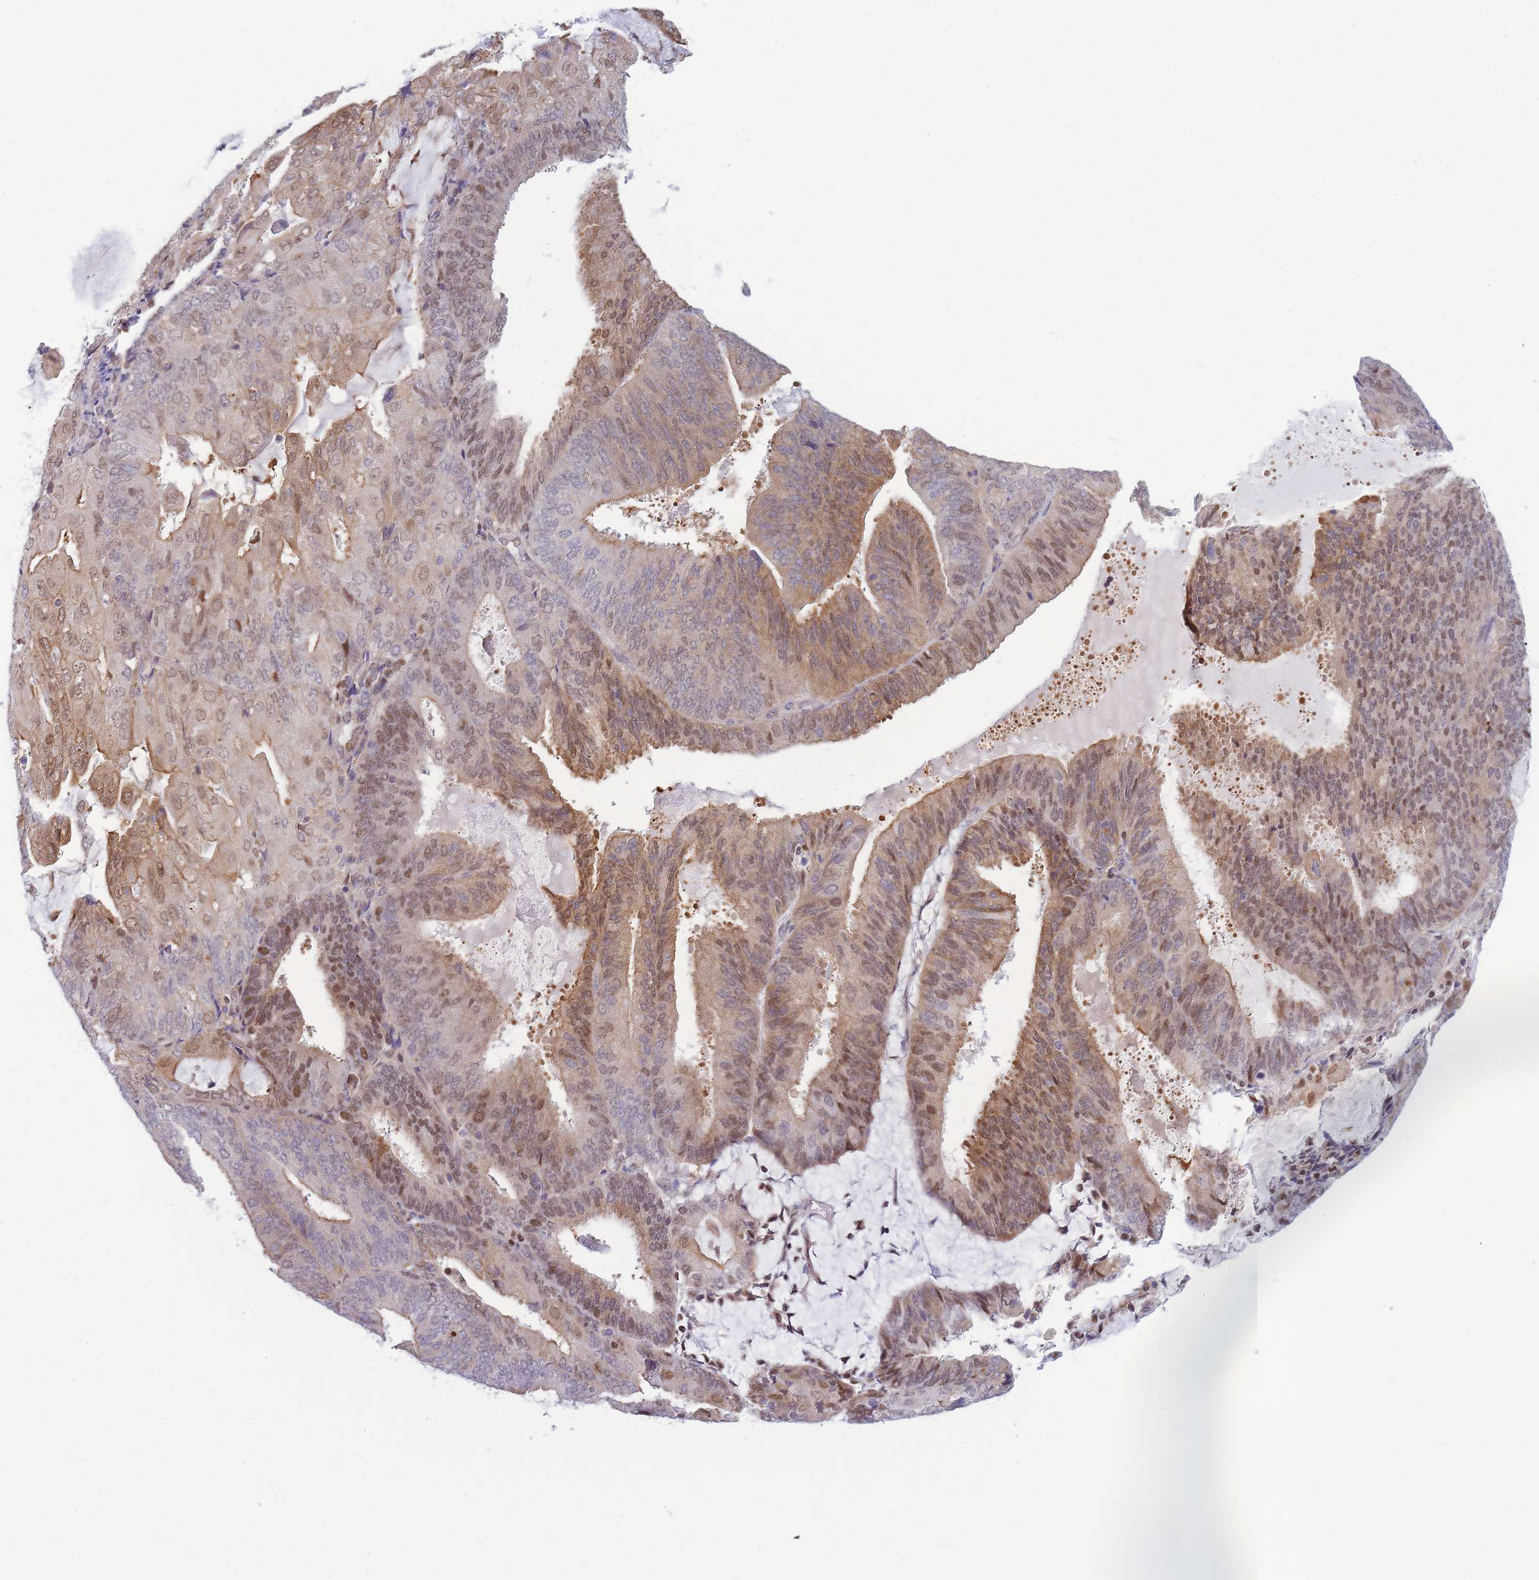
{"staining": {"intensity": "moderate", "quantity": "25%-75%", "location": "cytoplasmic/membranous,nuclear"}, "tissue": "endometrial cancer", "cell_type": "Tumor cells", "image_type": "cancer", "snomed": [{"axis": "morphology", "description": "Adenocarcinoma, NOS"}, {"axis": "topography", "description": "Endometrium"}], "caption": "Immunohistochemical staining of endometrial cancer (adenocarcinoma) exhibits medium levels of moderate cytoplasmic/membranous and nuclear staining in approximately 25%-75% of tumor cells.", "gene": "CRACD", "patient": {"sex": "female", "age": 81}}